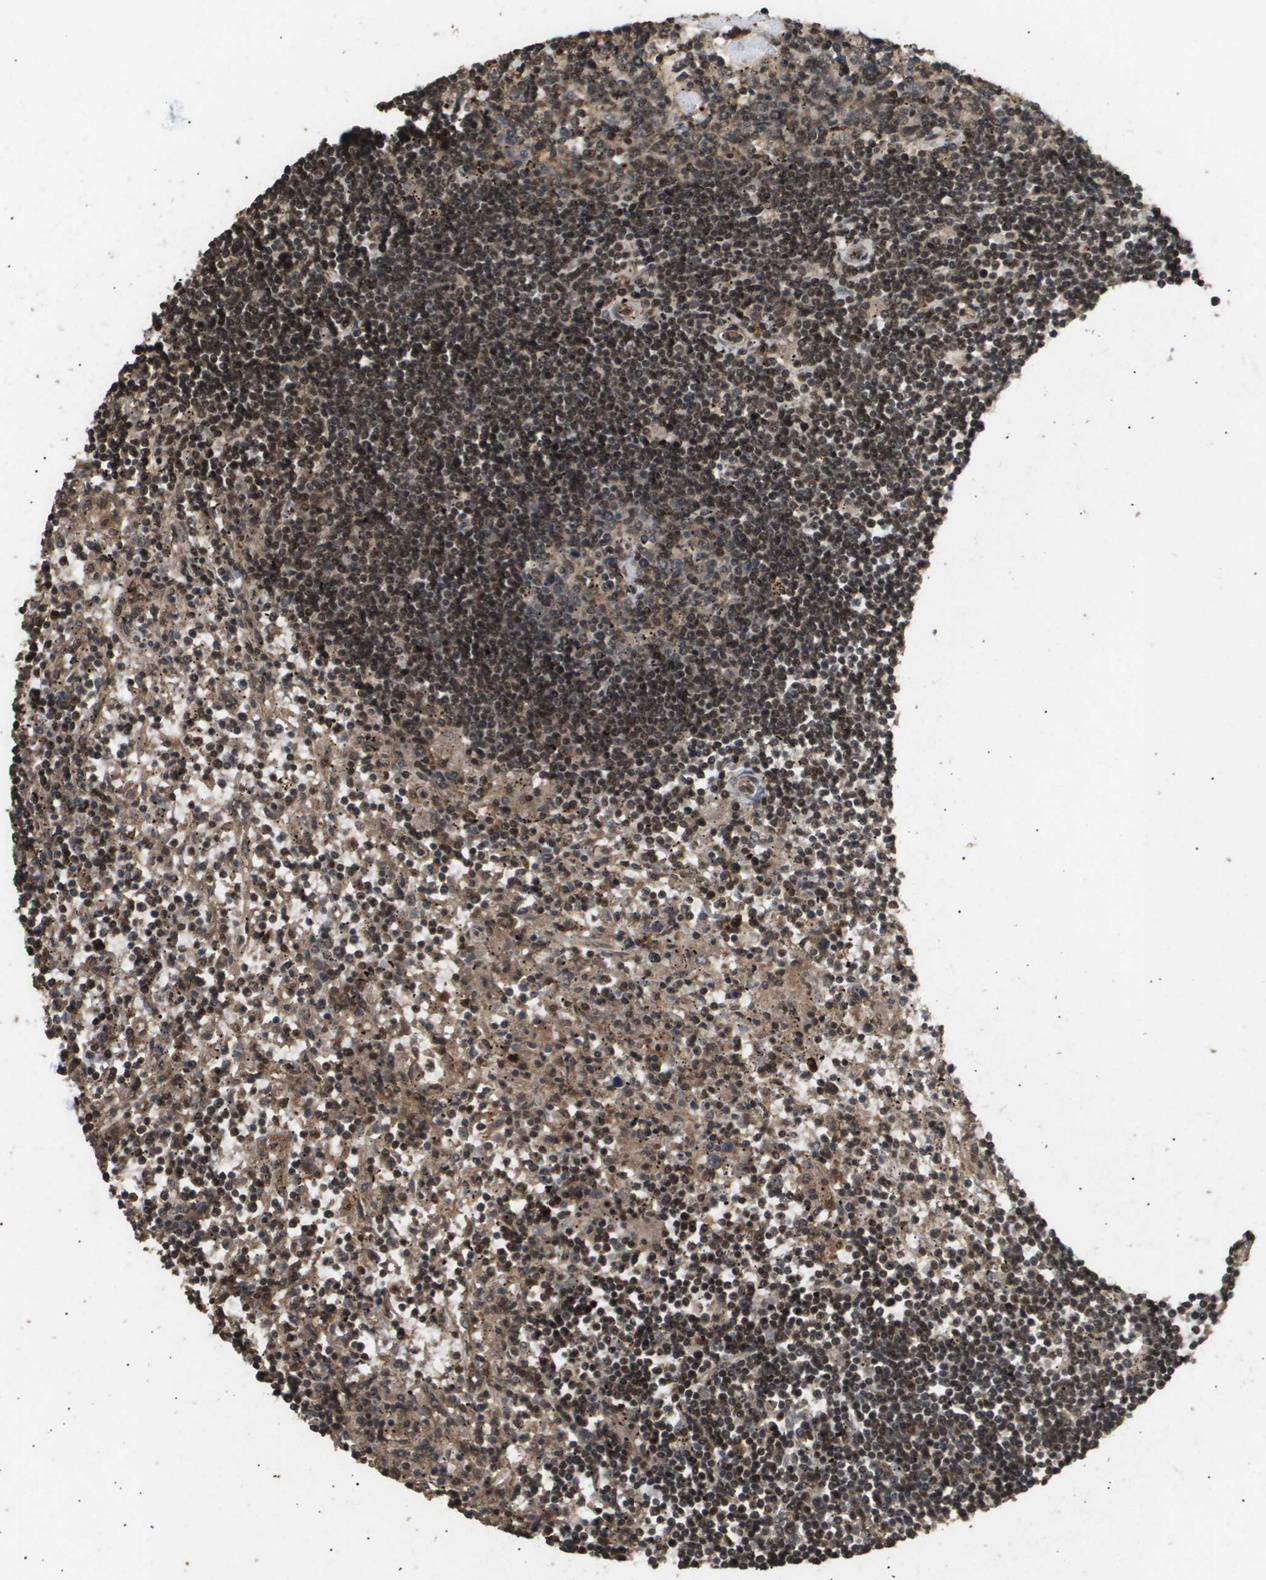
{"staining": {"intensity": "moderate", "quantity": ">75%", "location": "nuclear"}, "tissue": "lymphoma", "cell_type": "Tumor cells", "image_type": "cancer", "snomed": [{"axis": "morphology", "description": "Malignant lymphoma, non-Hodgkin's type, Low grade"}, {"axis": "topography", "description": "Spleen"}], "caption": "Protein expression analysis of lymphoma shows moderate nuclear staining in about >75% of tumor cells.", "gene": "ING1", "patient": {"sex": "male", "age": 76}}